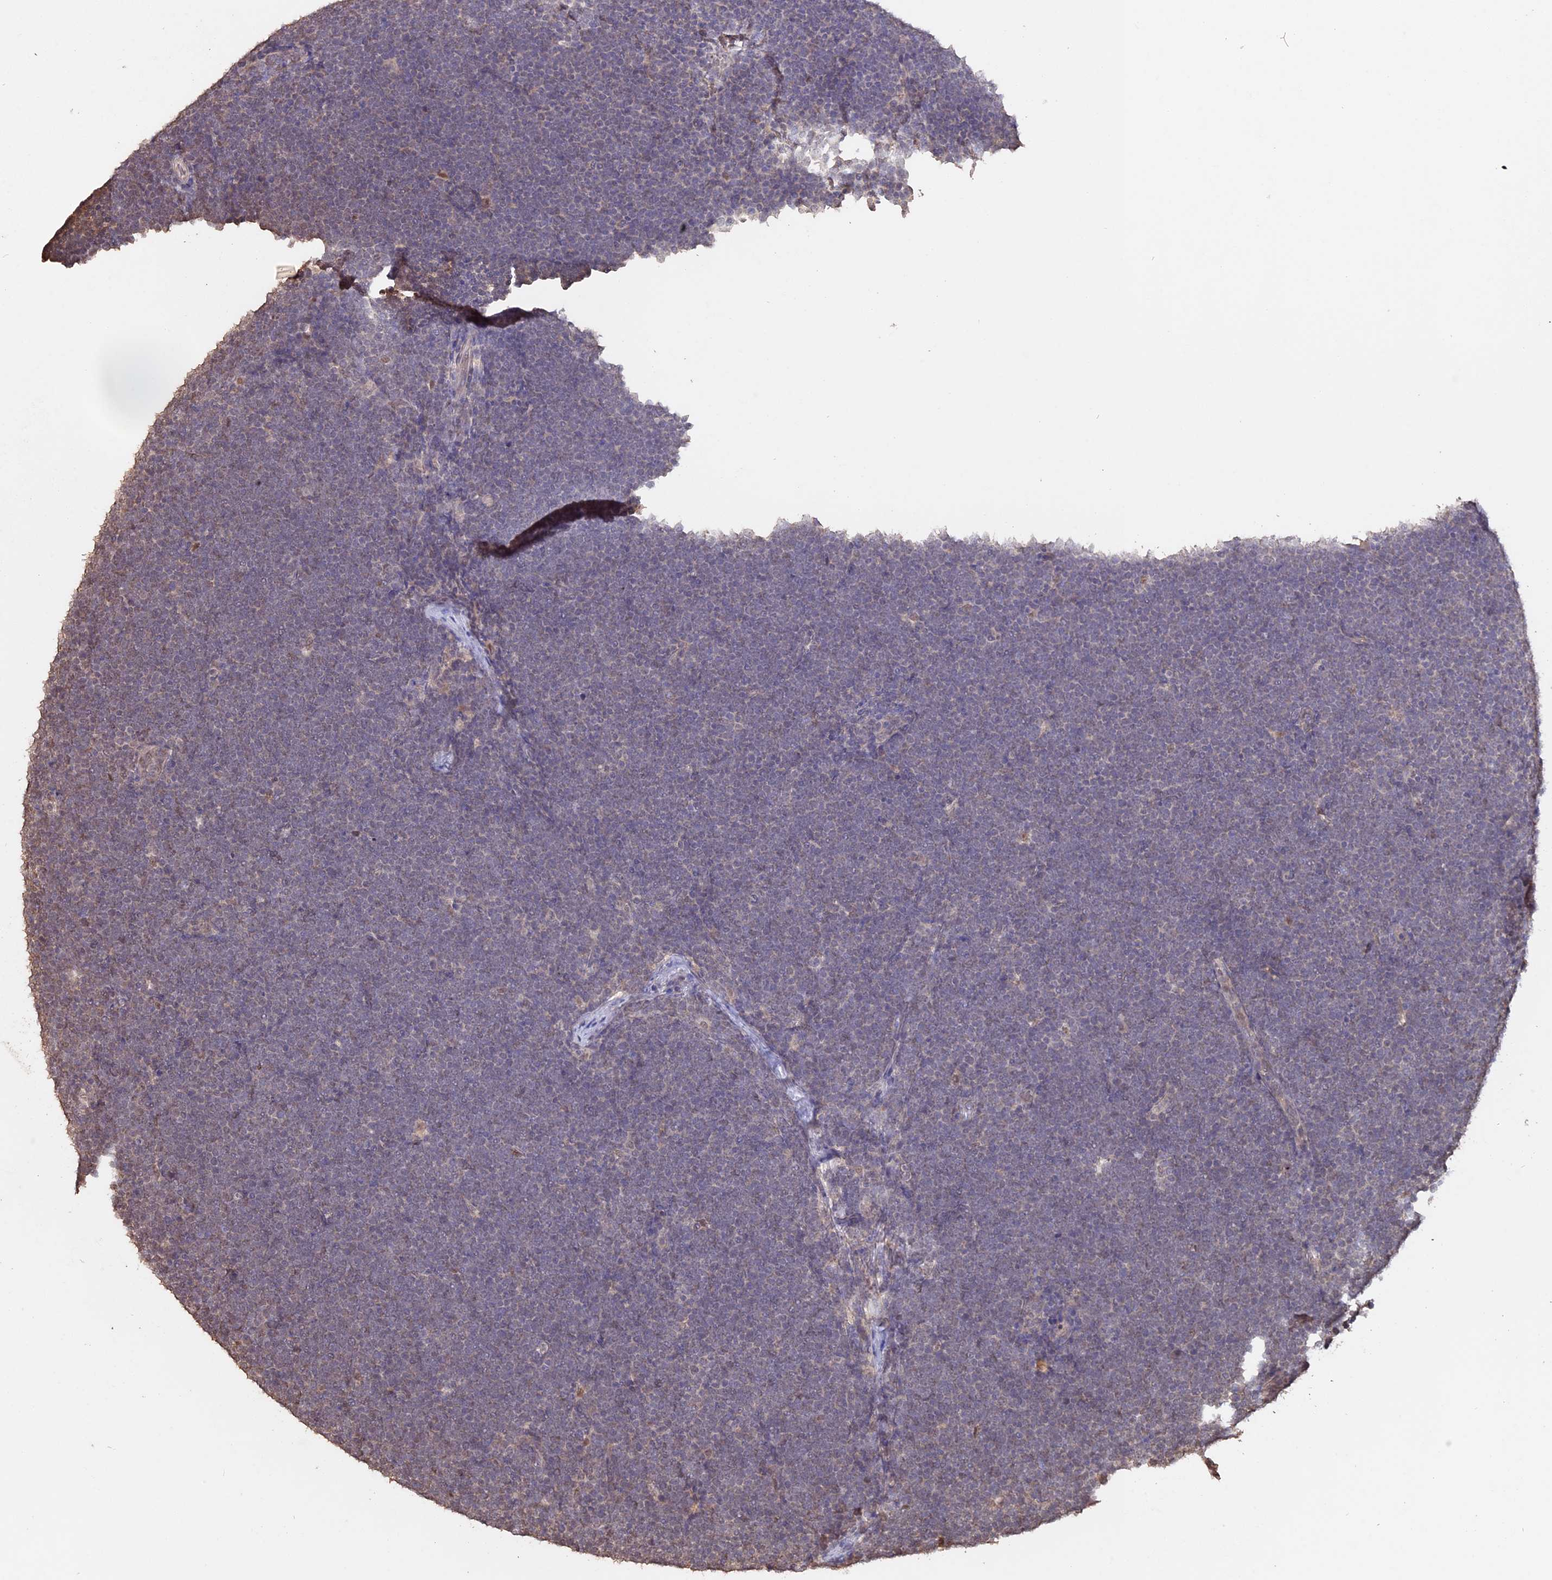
{"staining": {"intensity": "negative", "quantity": "none", "location": "none"}, "tissue": "lymphoma", "cell_type": "Tumor cells", "image_type": "cancer", "snomed": [{"axis": "morphology", "description": "Malignant lymphoma, non-Hodgkin's type, High grade"}, {"axis": "topography", "description": "Lymph node"}], "caption": "Immunohistochemical staining of lymphoma demonstrates no significant expression in tumor cells.", "gene": "PSMC6", "patient": {"sex": "male", "age": 13}}